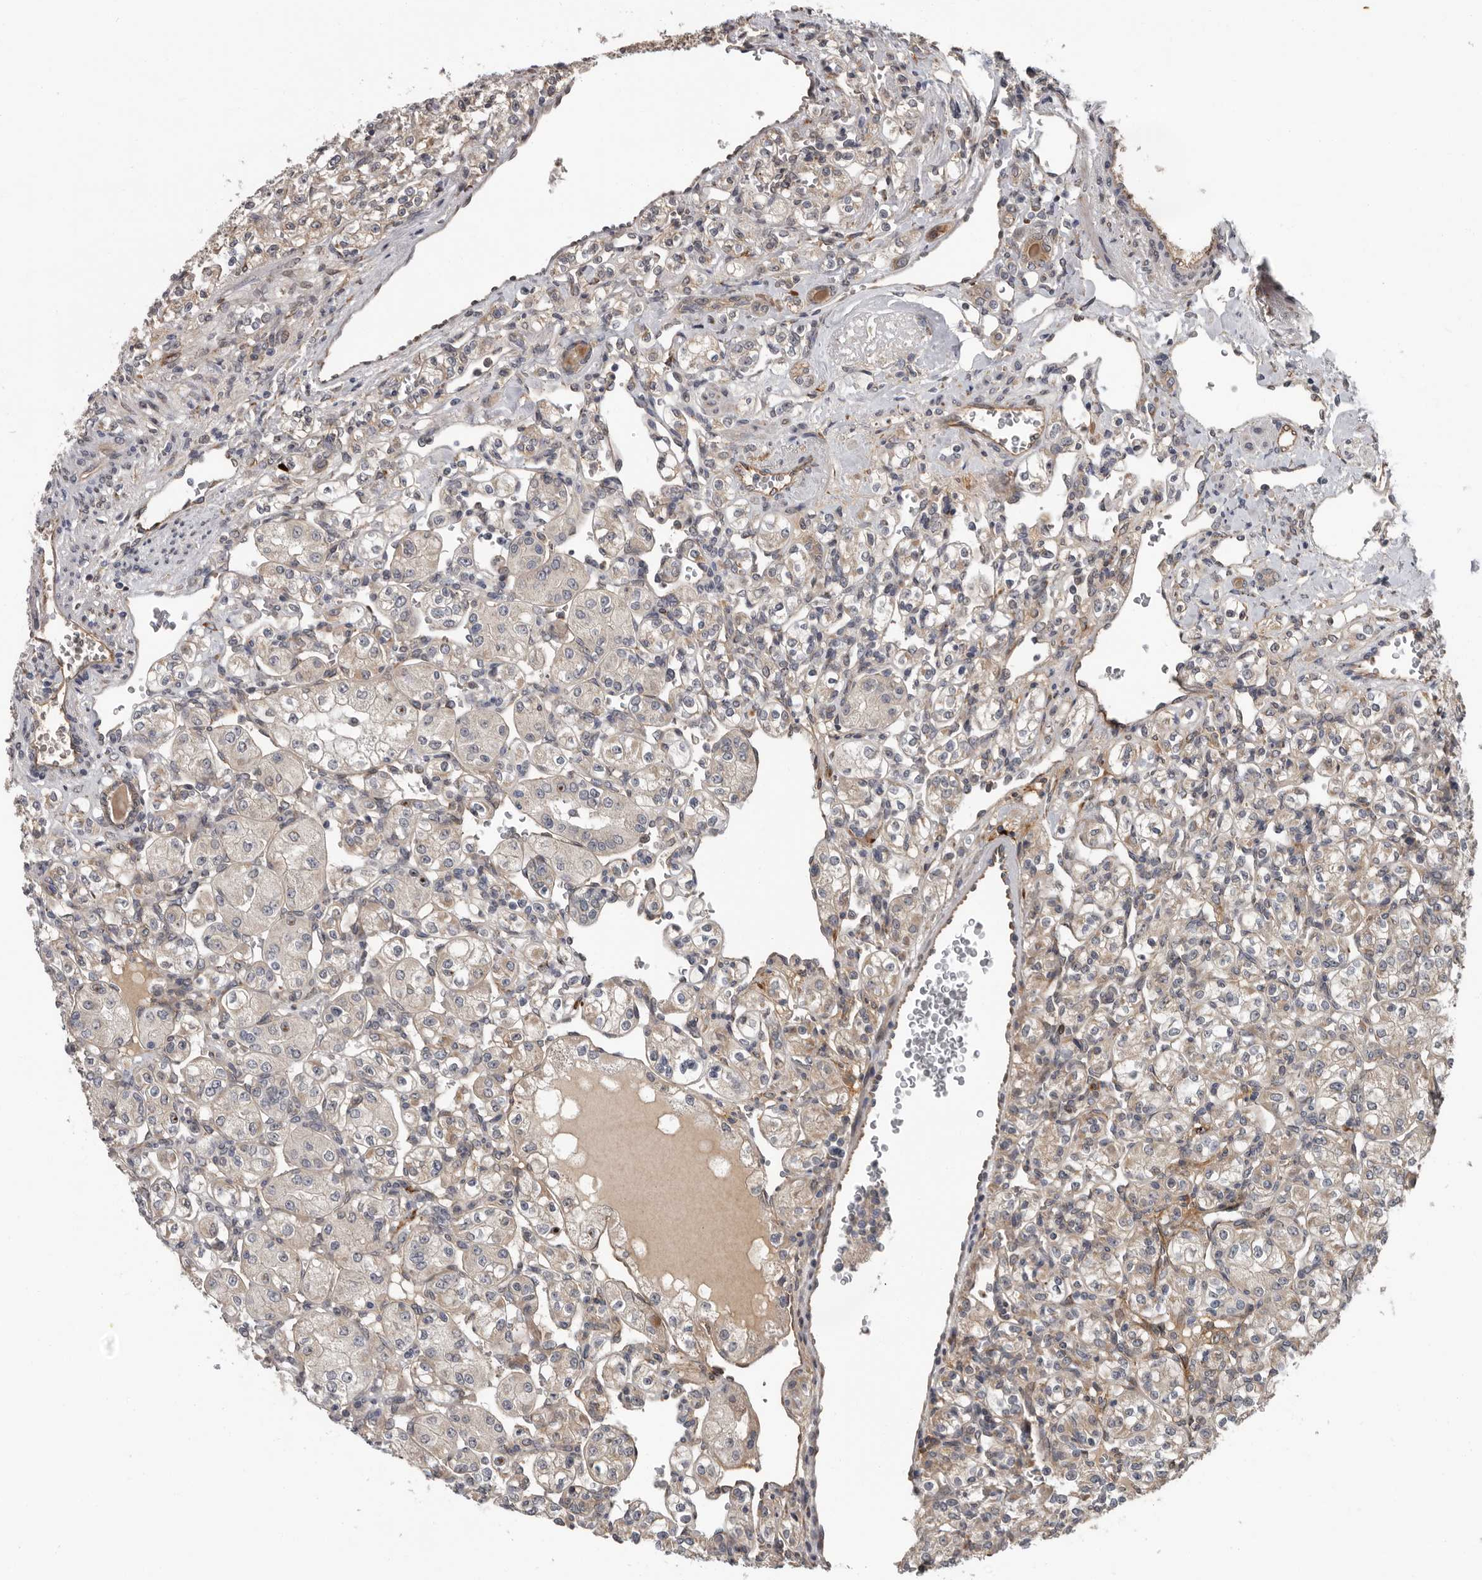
{"staining": {"intensity": "weak", "quantity": "<25%", "location": "cytoplasmic/membranous"}, "tissue": "renal cancer", "cell_type": "Tumor cells", "image_type": "cancer", "snomed": [{"axis": "morphology", "description": "Adenocarcinoma, NOS"}, {"axis": "topography", "description": "Kidney"}], "caption": "There is no significant staining in tumor cells of renal adenocarcinoma.", "gene": "MTF1", "patient": {"sex": "male", "age": 77}}